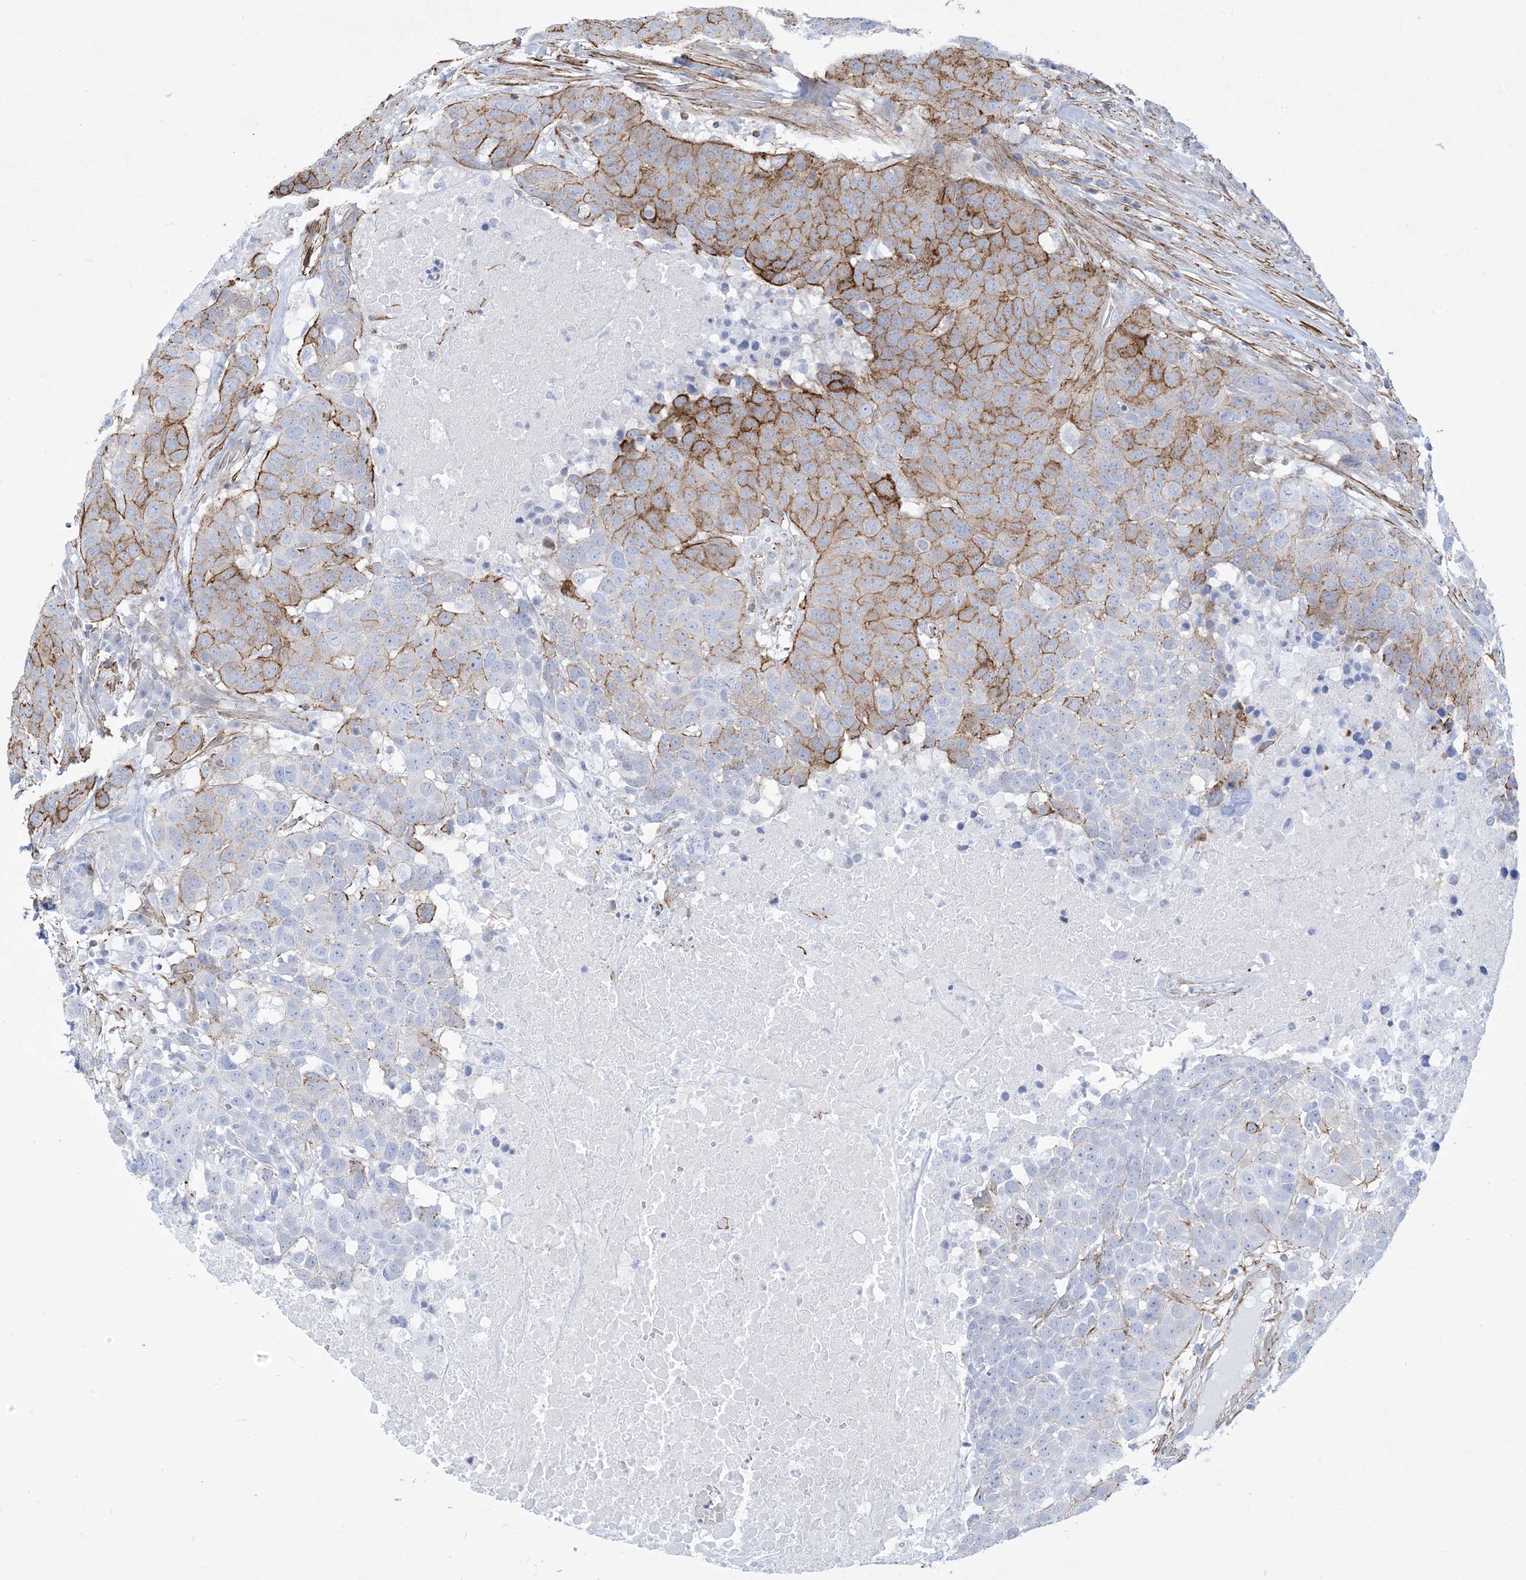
{"staining": {"intensity": "moderate", "quantity": "25%-75%", "location": "cytoplasmic/membranous"}, "tissue": "head and neck cancer", "cell_type": "Tumor cells", "image_type": "cancer", "snomed": [{"axis": "morphology", "description": "Squamous cell carcinoma, NOS"}, {"axis": "topography", "description": "Head-Neck"}], "caption": "Immunohistochemical staining of squamous cell carcinoma (head and neck) shows moderate cytoplasmic/membranous protein expression in about 25%-75% of tumor cells.", "gene": "B3GNT7", "patient": {"sex": "male", "age": 66}}